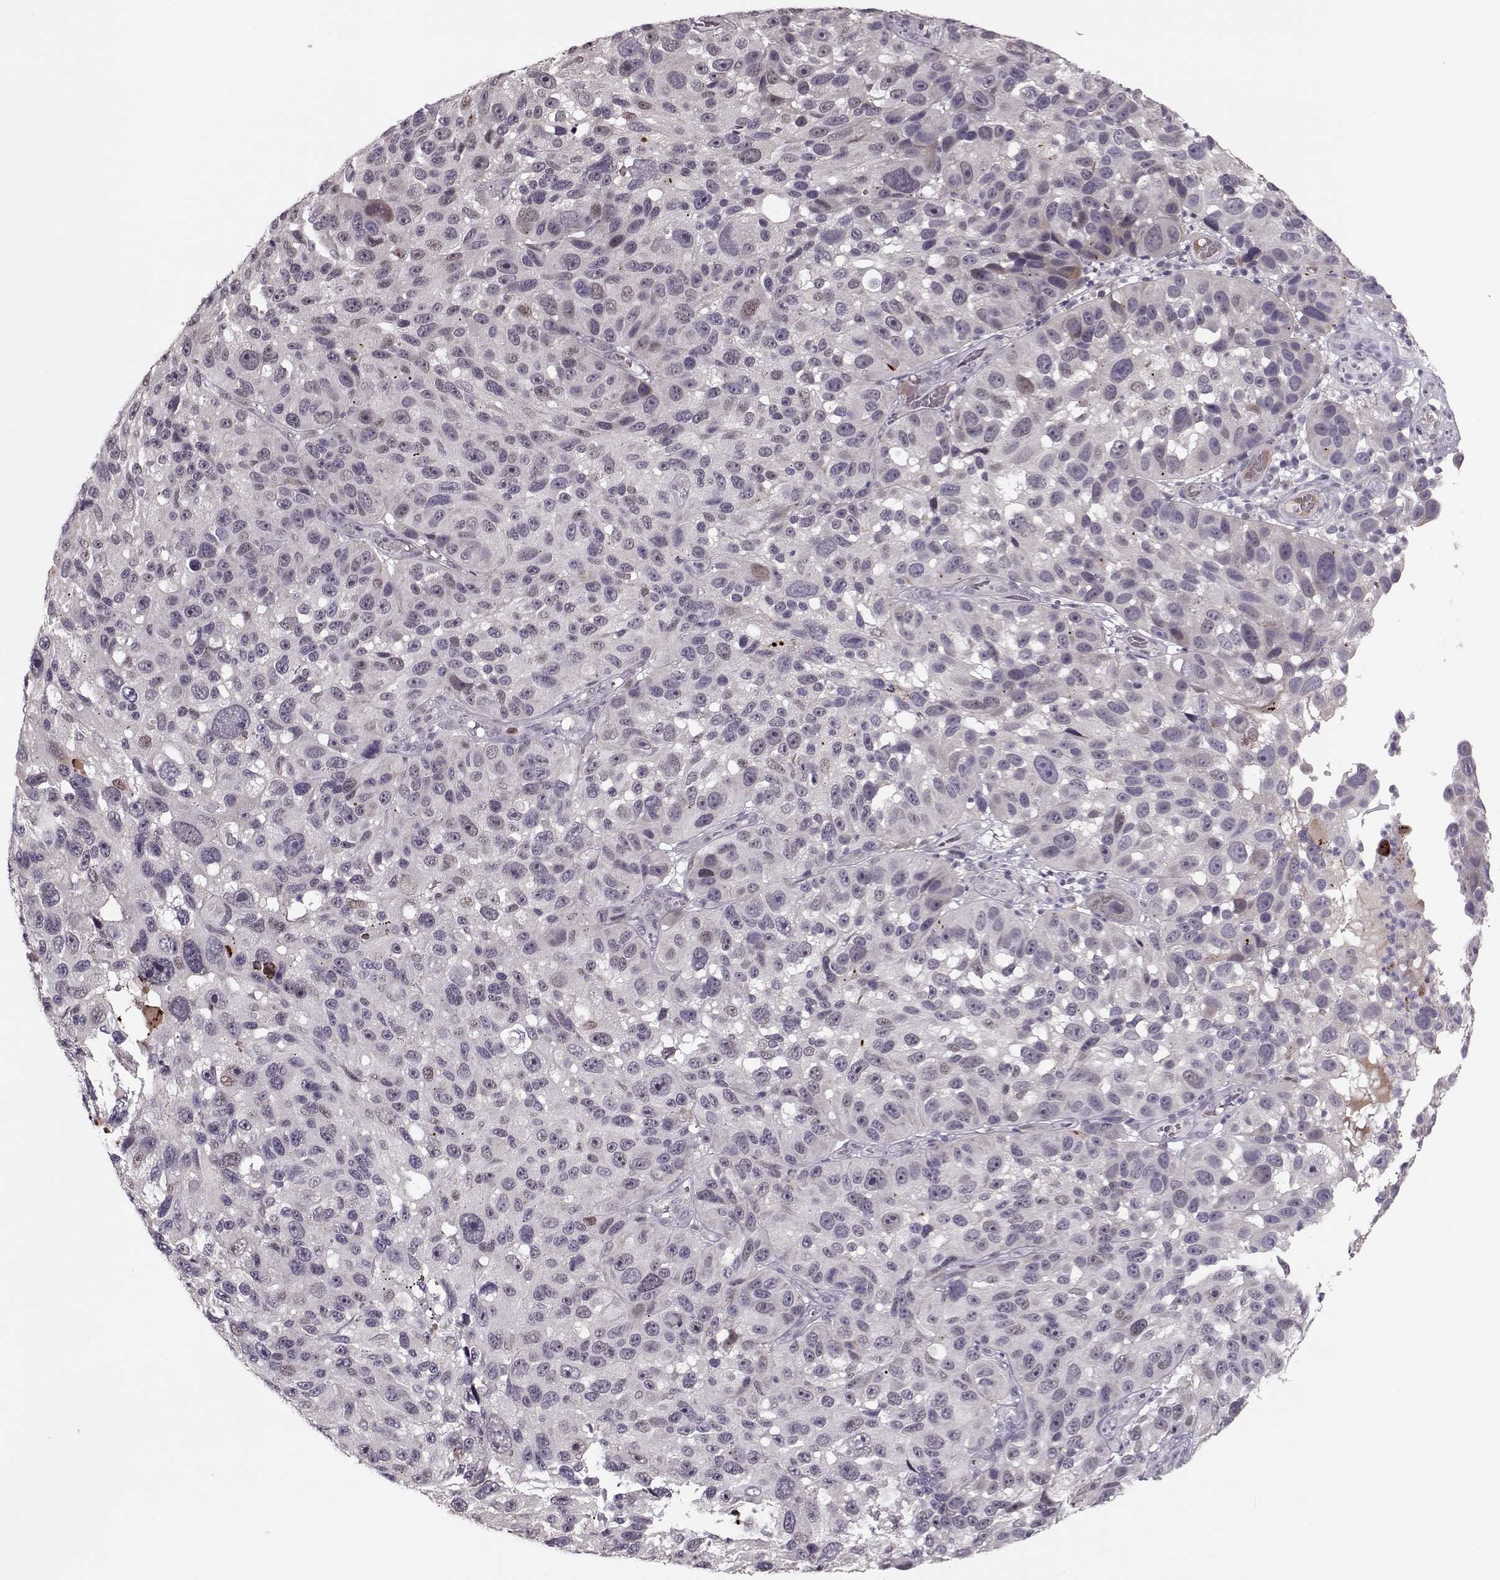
{"staining": {"intensity": "negative", "quantity": "none", "location": "none"}, "tissue": "melanoma", "cell_type": "Tumor cells", "image_type": "cancer", "snomed": [{"axis": "morphology", "description": "Malignant melanoma, NOS"}, {"axis": "topography", "description": "Skin"}], "caption": "Tumor cells show no significant protein expression in melanoma.", "gene": "DNAI3", "patient": {"sex": "male", "age": 53}}